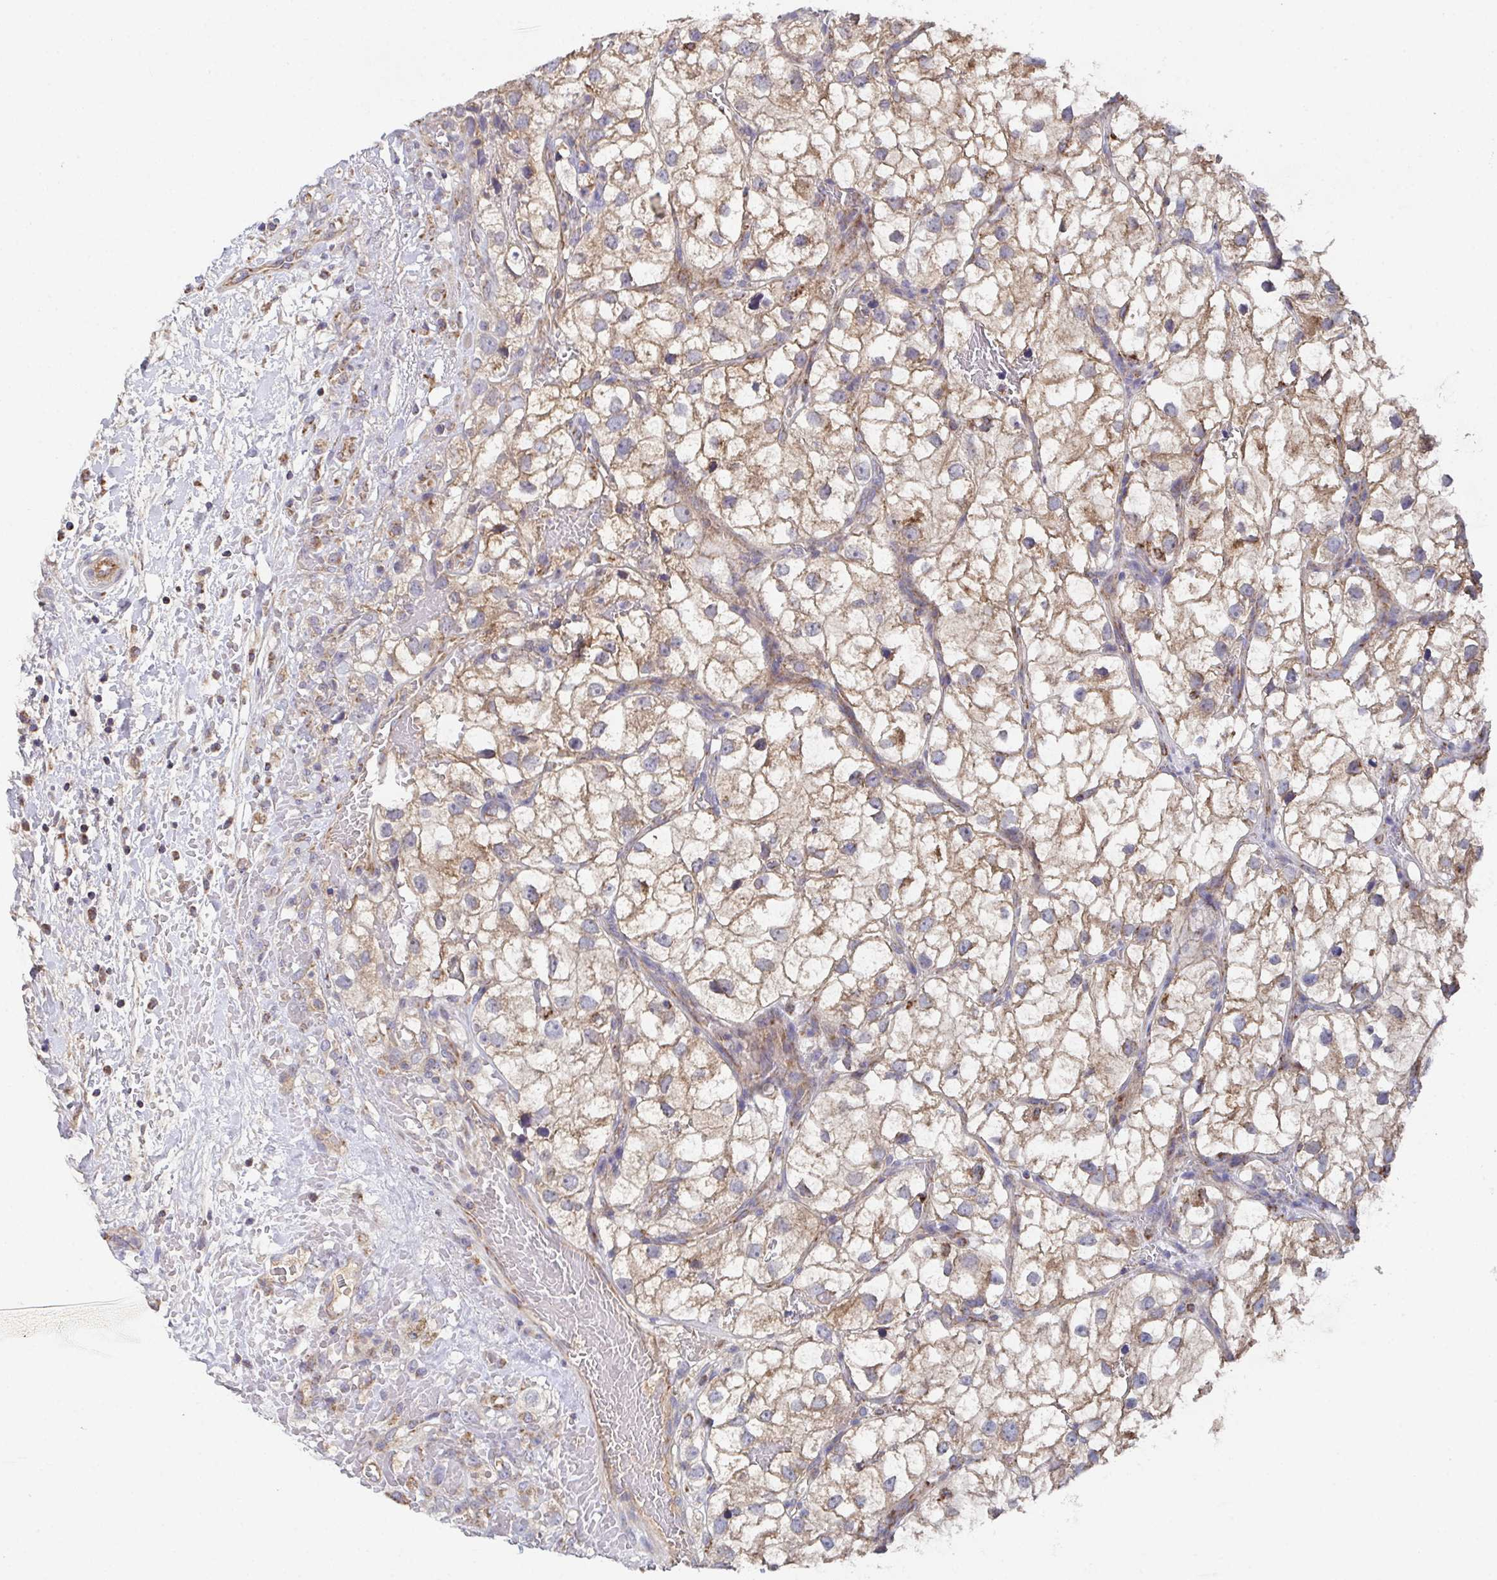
{"staining": {"intensity": "weak", "quantity": ">75%", "location": "cytoplasmic/membranous"}, "tissue": "renal cancer", "cell_type": "Tumor cells", "image_type": "cancer", "snomed": [{"axis": "morphology", "description": "Adenocarcinoma, NOS"}, {"axis": "topography", "description": "Kidney"}], "caption": "Weak cytoplasmic/membranous protein staining is present in about >75% of tumor cells in renal cancer (adenocarcinoma). Using DAB (3,3'-diaminobenzidine) (brown) and hematoxylin (blue) stains, captured at high magnification using brightfield microscopy.", "gene": "MT-ND3", "patient": {"sex": "male", "age": 59}}